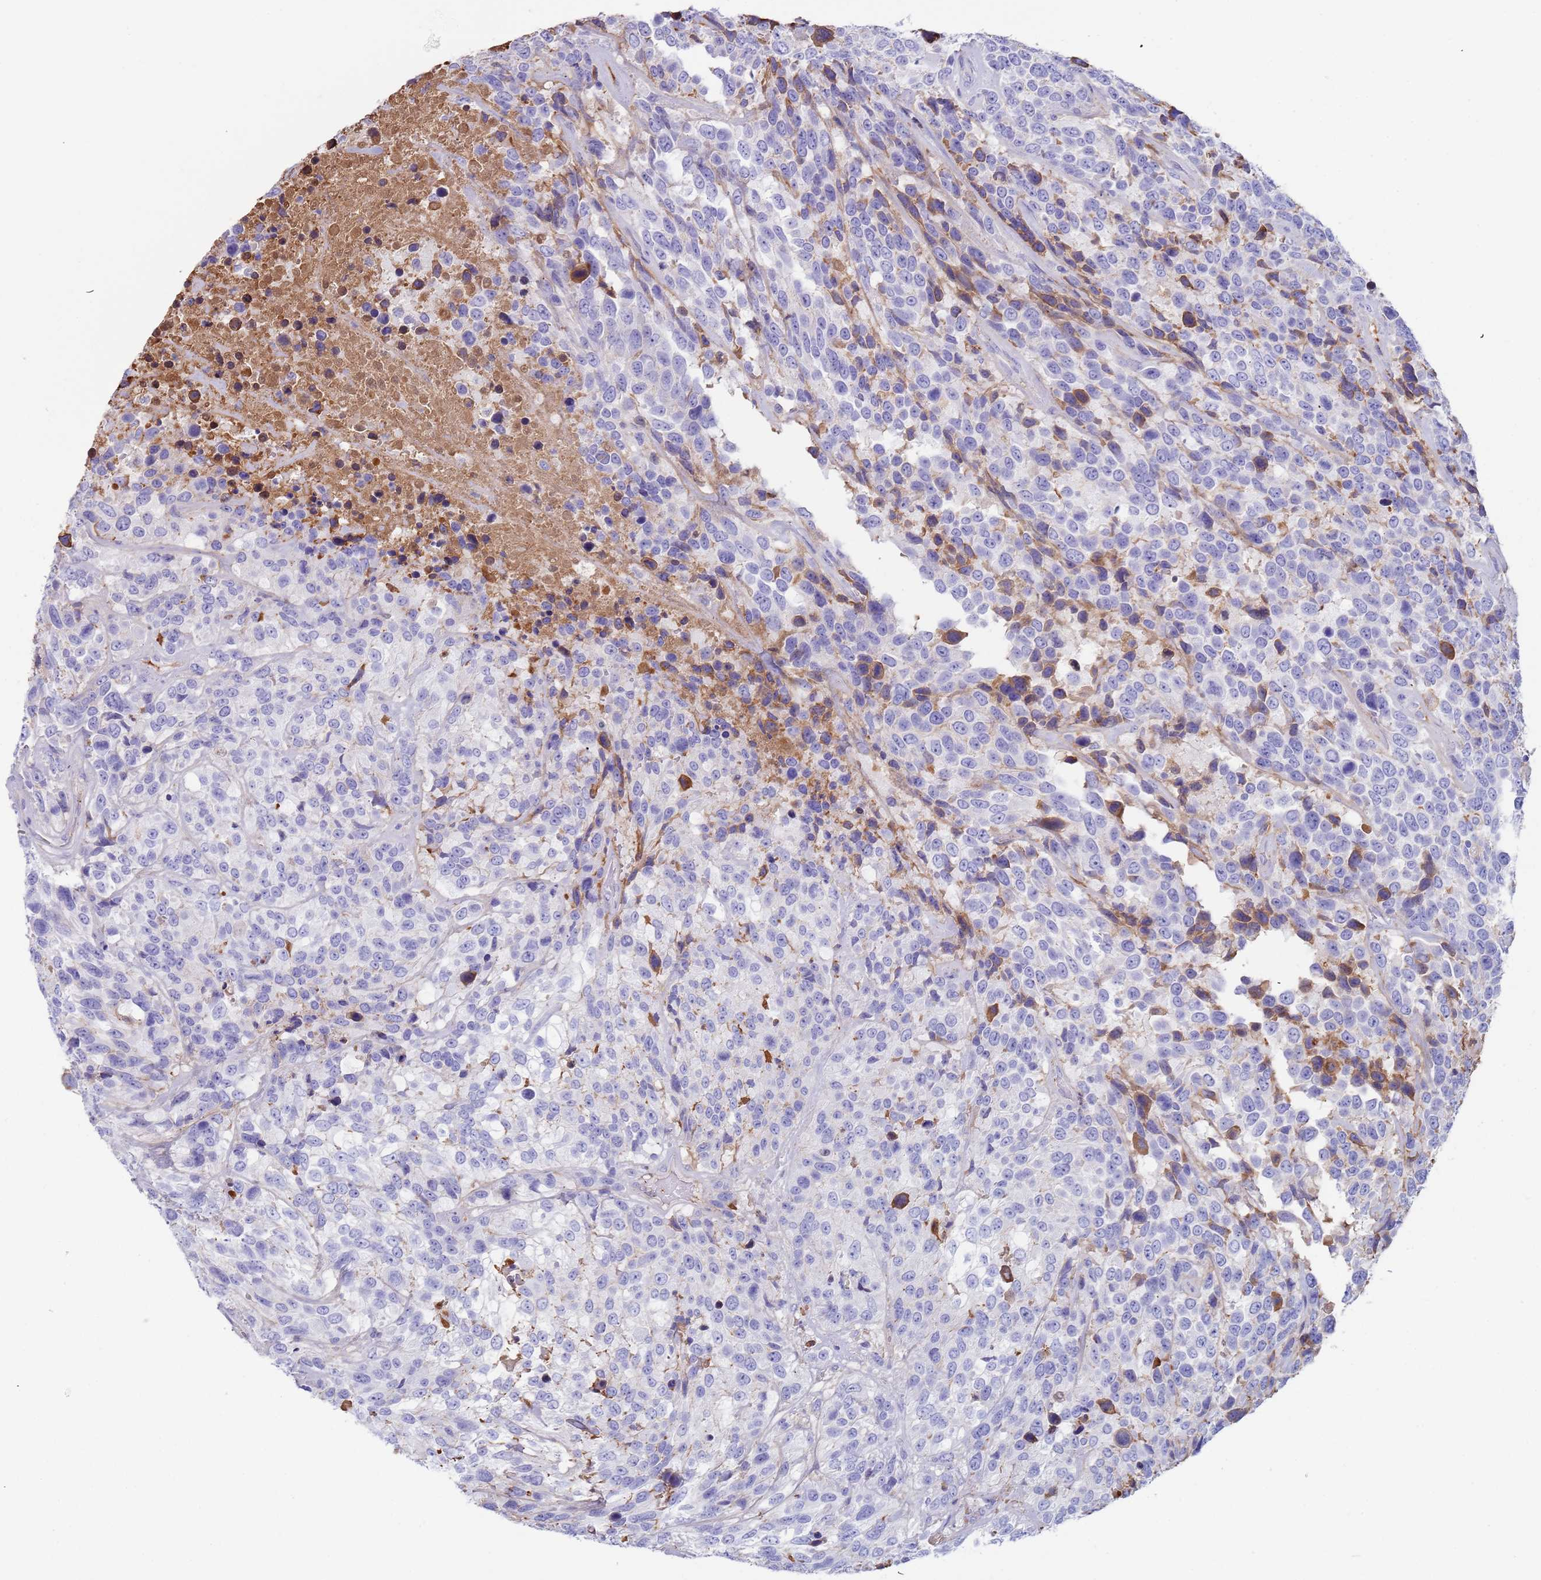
{"staining": {"intensity": "negative", "quantity": "none", "location": "none"}, "tissue": "urothelial cancer", "cell_type": "Tumor cells", "image_type": "cancer", "snomed": [{"axis": "morphology", "description": "Urothelial carcinoma, High grade"}, {"axis": "topography", "description": "Urinary bladder"}], "caption": "The IHC image has no significant positivity in tumor cells of urothelial carcinoma (high-grade) tissue.", "gene": "CYSLTR2", "patient": {"sex": "male", "age": 56}}